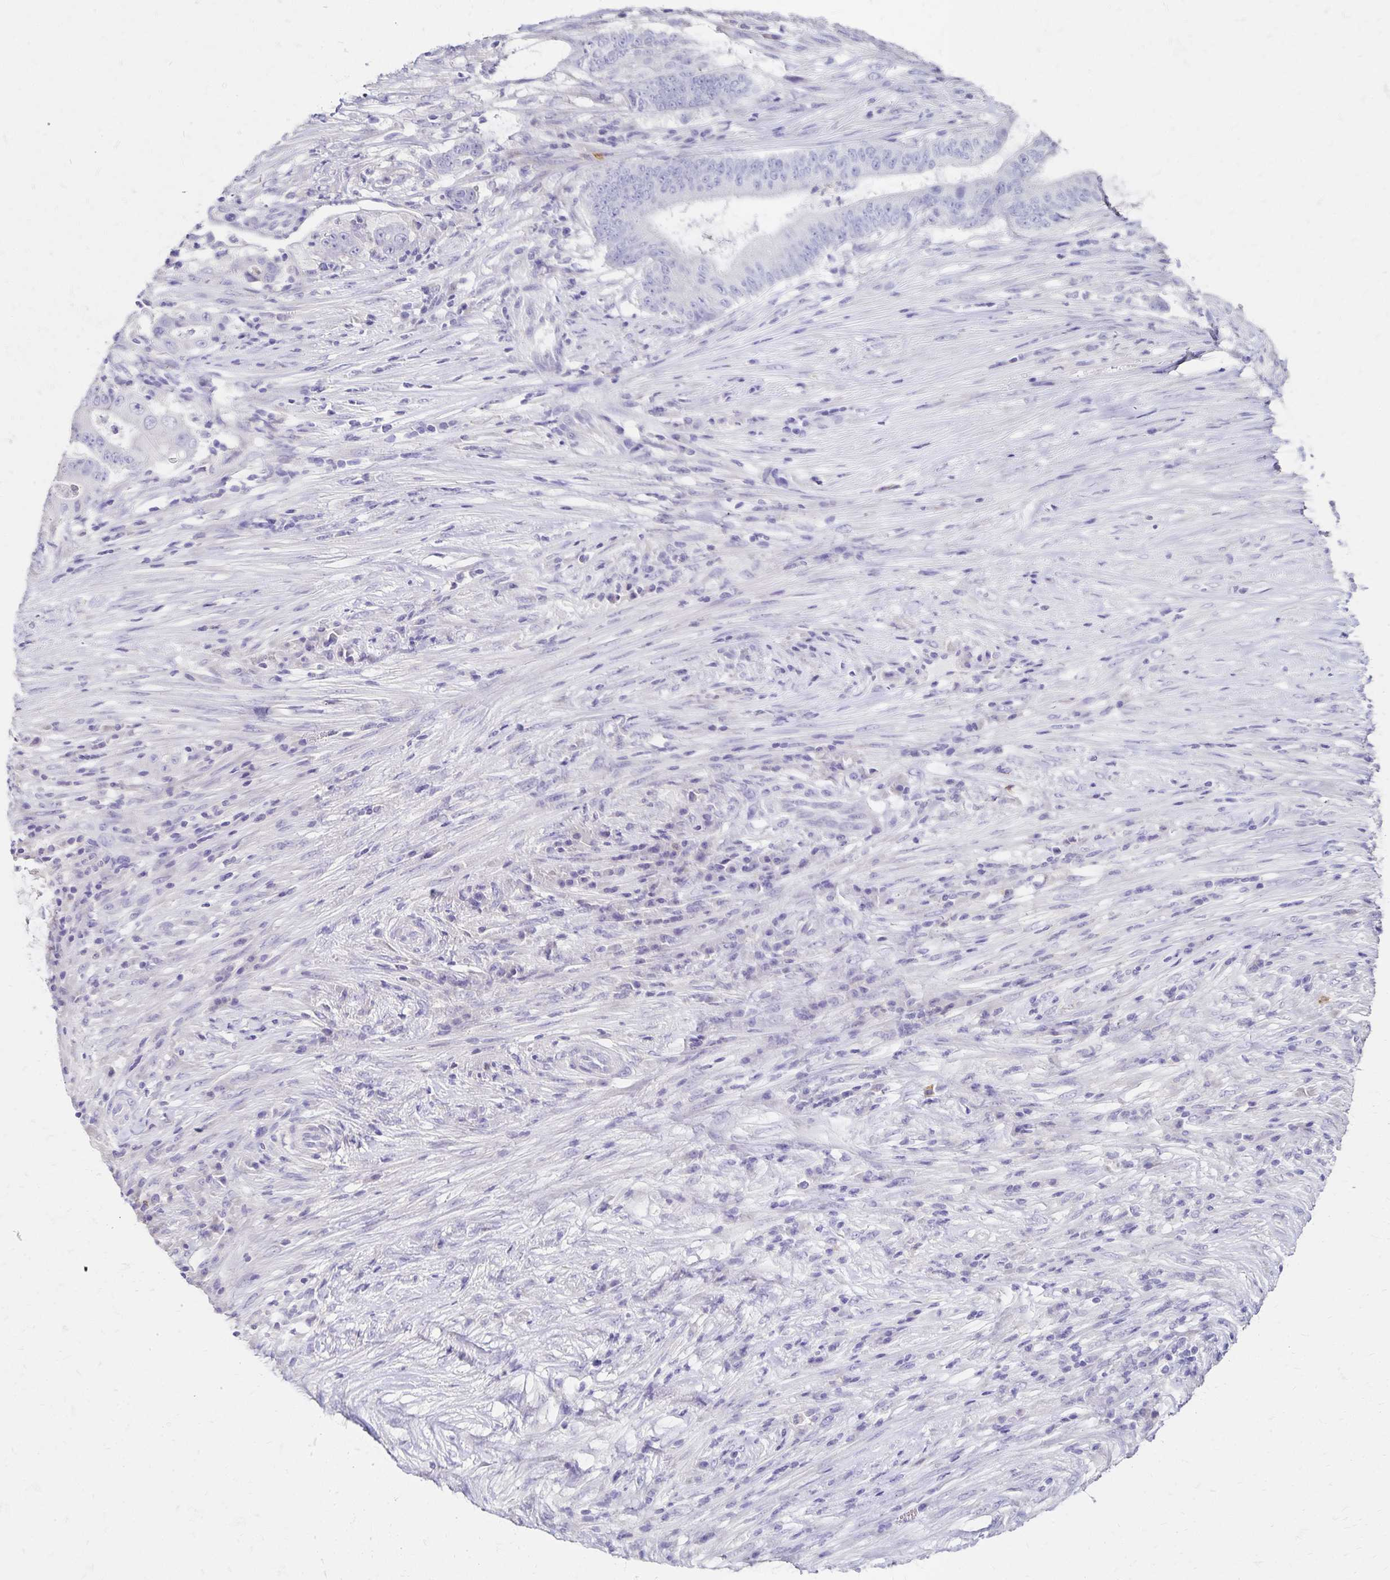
{"staining": {"intensity": "negative", "quantity": "none", "location": "none"}, "tissue": "colorectal cancer", "cell_type": "Tumor cells", "image_type": "cancer", "snomed": [{"axis": "morphology", "description": "Adenocarcinoma, NOS"}, {"axis": "topography", "description": "Colon"}], "caption": "A histopathology image of human colorectal cancer is negative for staining in tumor cells. (DAB immunohistochemistry (IHC) visualized using brightfield microscopy, high magnification).", "gene": "DYNLT4", "patient": {"sex": "female", "age": 43}}